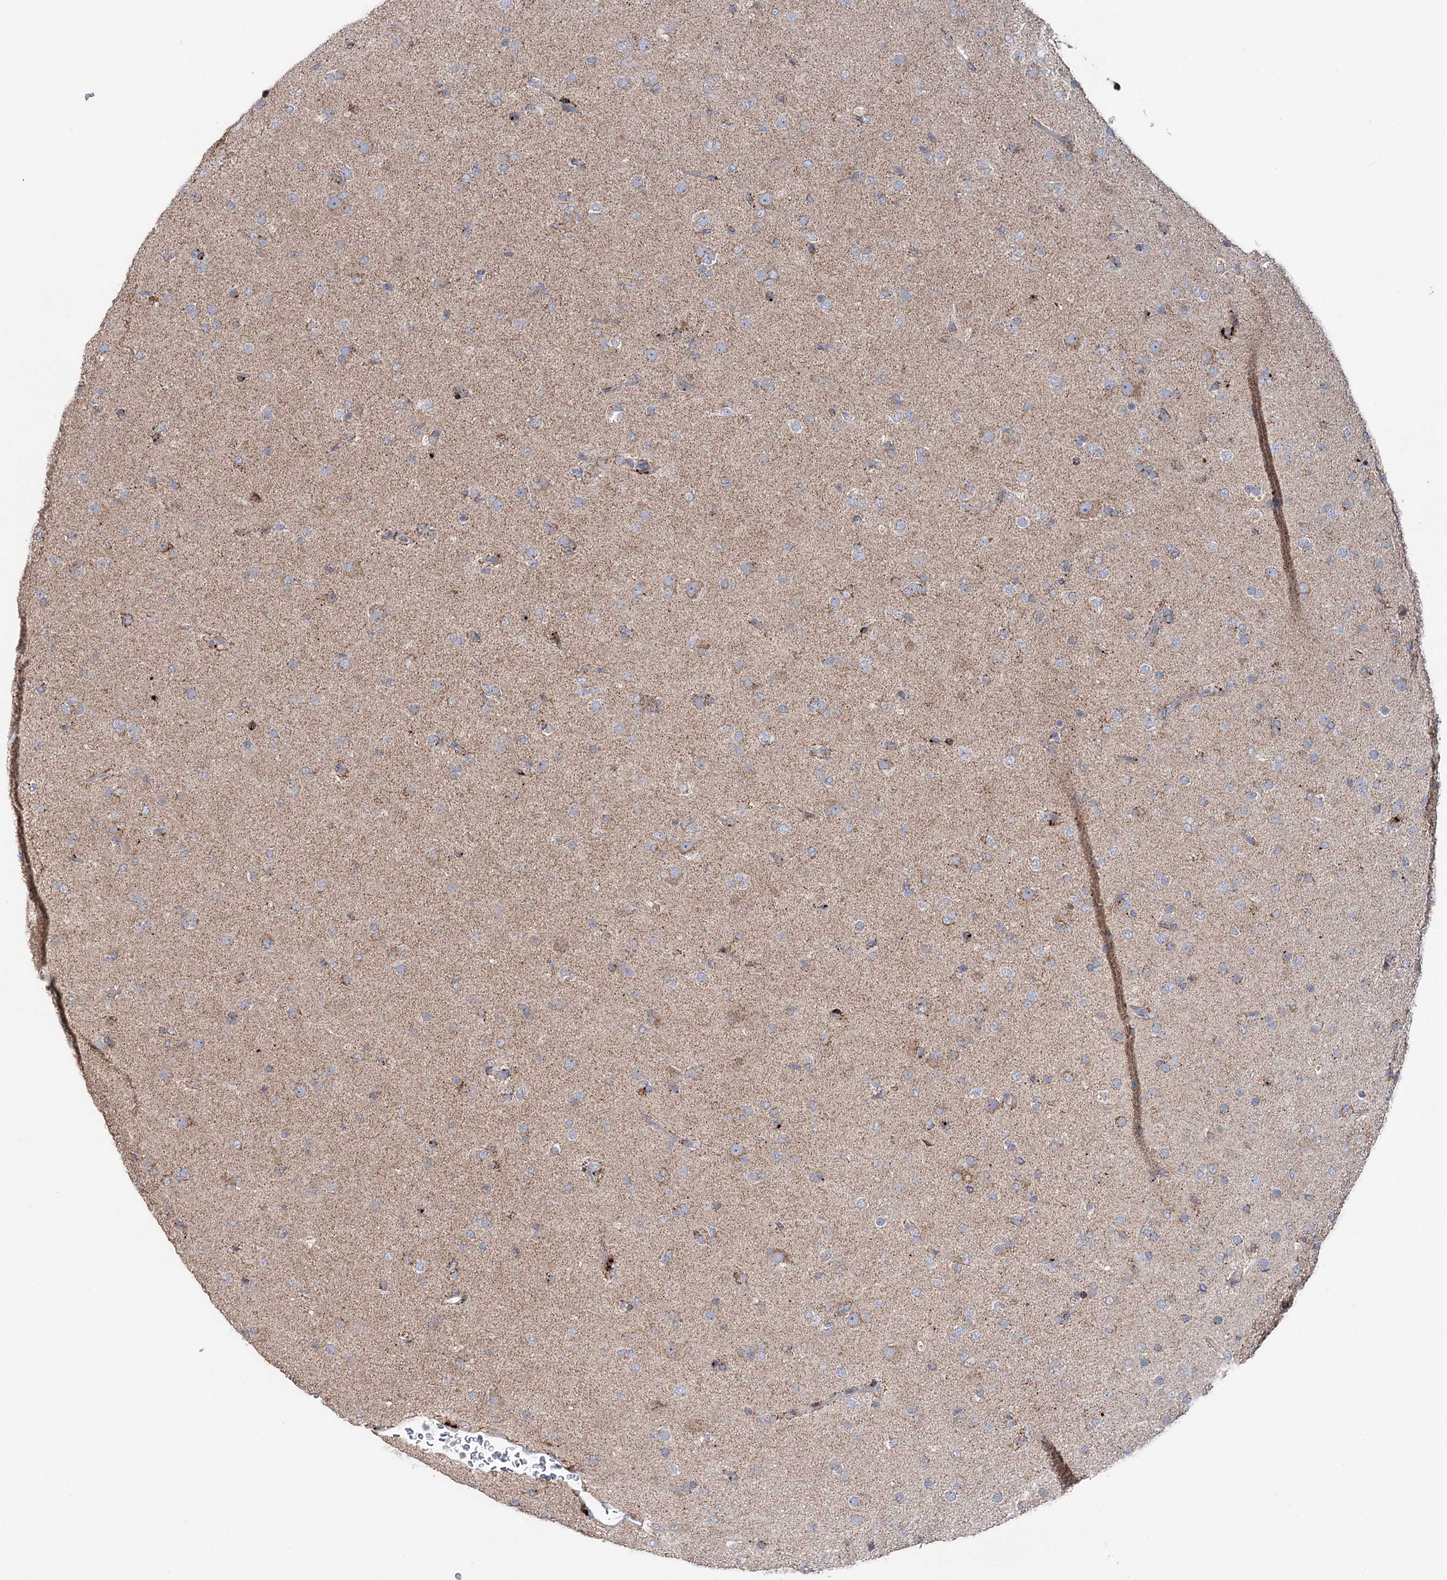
{"staining": {"intensity": "weak", "quantity": ">75%", "location": "cytoplasmic/membranous"}, "tissue": "glioma", "cell_type": "Tumor cells", "image_type": "cancer", "snomed": [{"axis": "morphology", "description": "Glioma, malignant, Low grade"}, {"axis": "topography", "description": "Brain"}], "caption": "Immunohistochemical staining of malignant glioma (low-grade) displays low levels of weak cytoplasmic/membranous positivity in about >75% of tumor cells.", "gene": "PTGR1", "patient": {"sex": "male", "age": 65}}